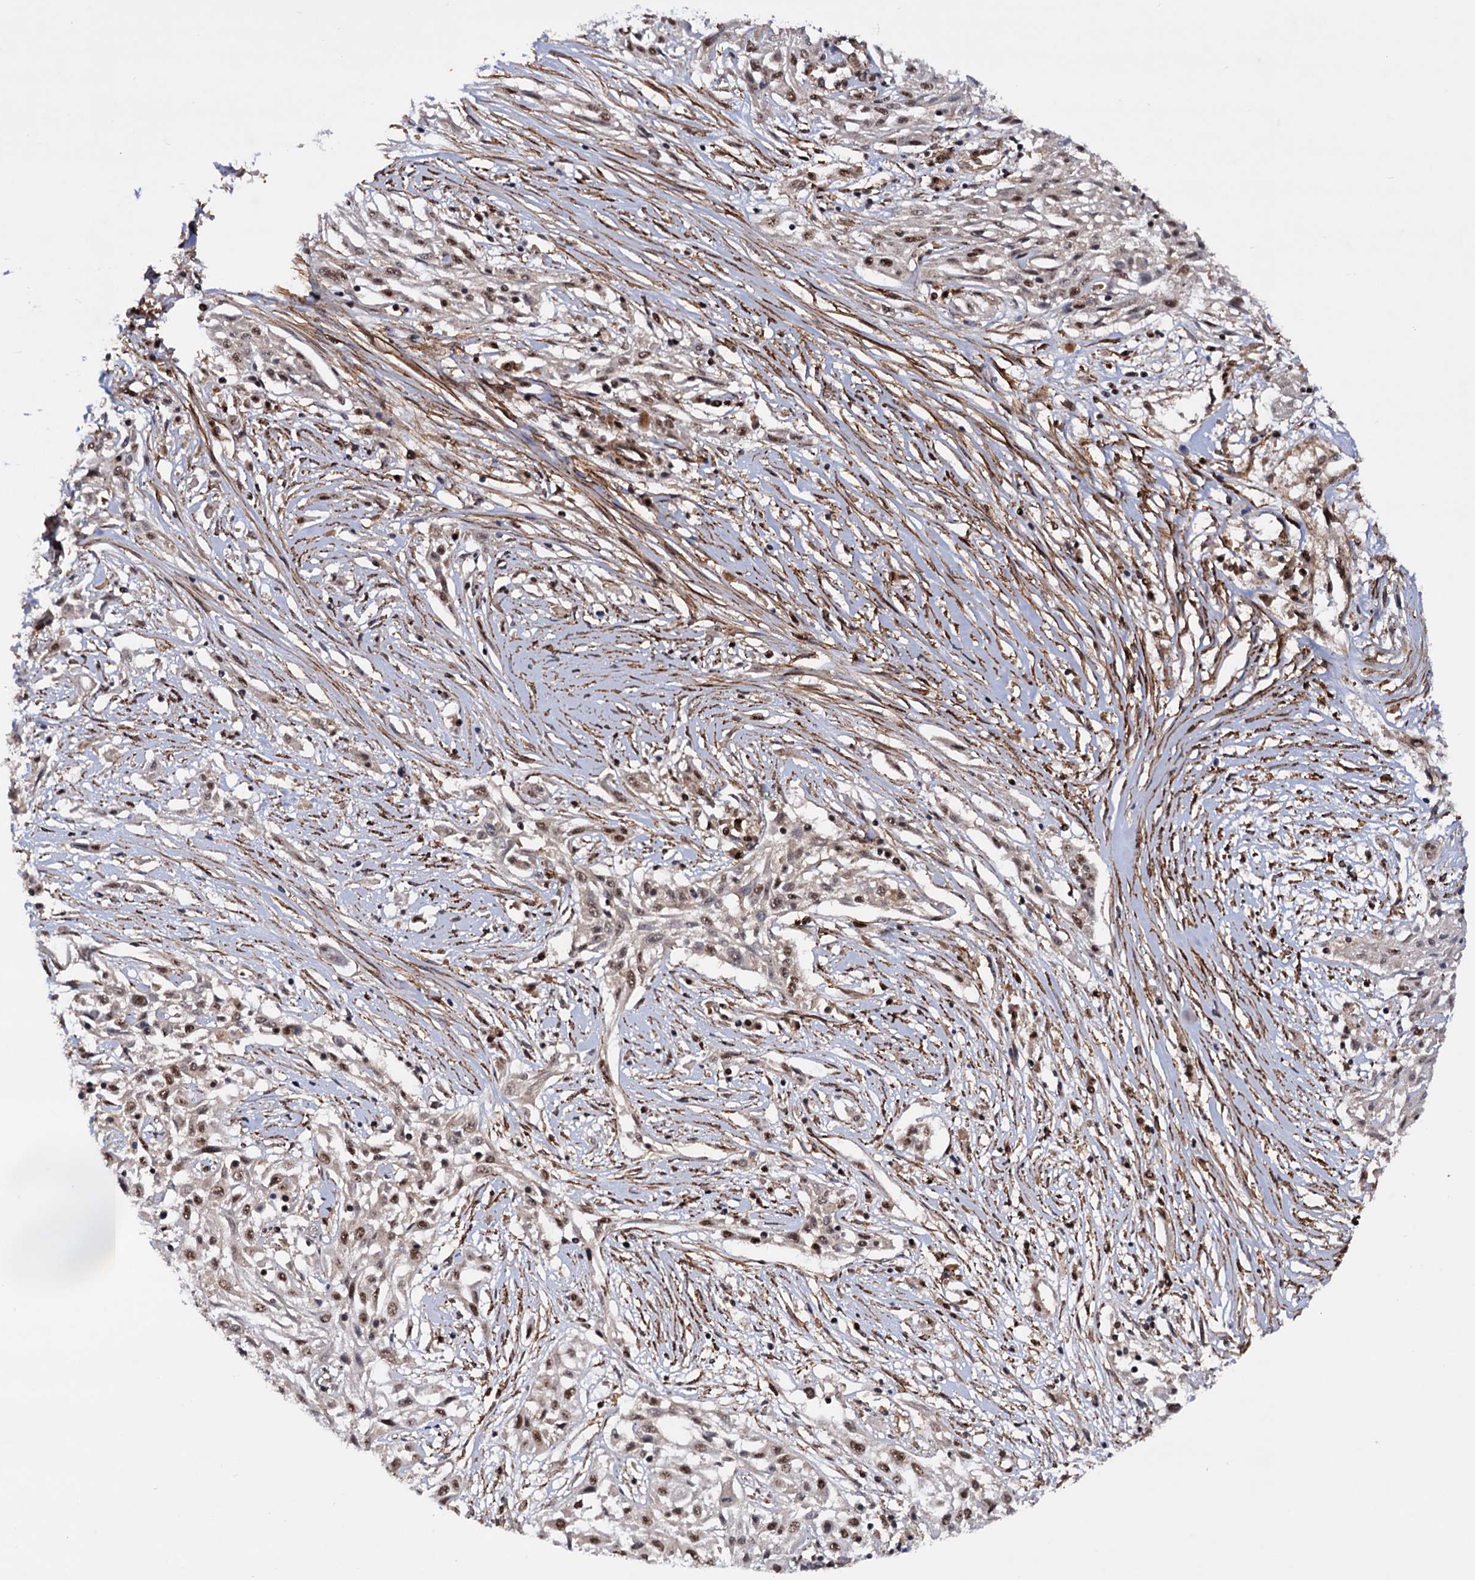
{"staining": {"intensity": "moderate", "quantity": ">75%", "location": "nuclear"}, "tissue": "skin cancer", "cell_type": "Tumor cells", "image_type": "cancer", "snomed": [{"axis": "morphology", "description": "Squamous cell carcinoma, NOS"}, {"axis": "morphology", "description": "Squamous cell carcinoma, metastatic, NOS"}, {"axis": "topography", "description": "Skin"}, {"axis": "topography", "description": "Lymph node"}], "caption": "This histopathology image shows immunohistochemistry staining of human squamous cell carcinoma (skin), with medium moderate nuclear expression in about >75% of tumor cells.", "gene": "TBC1D12", "patient": {"sex": "male", "age": 75}}